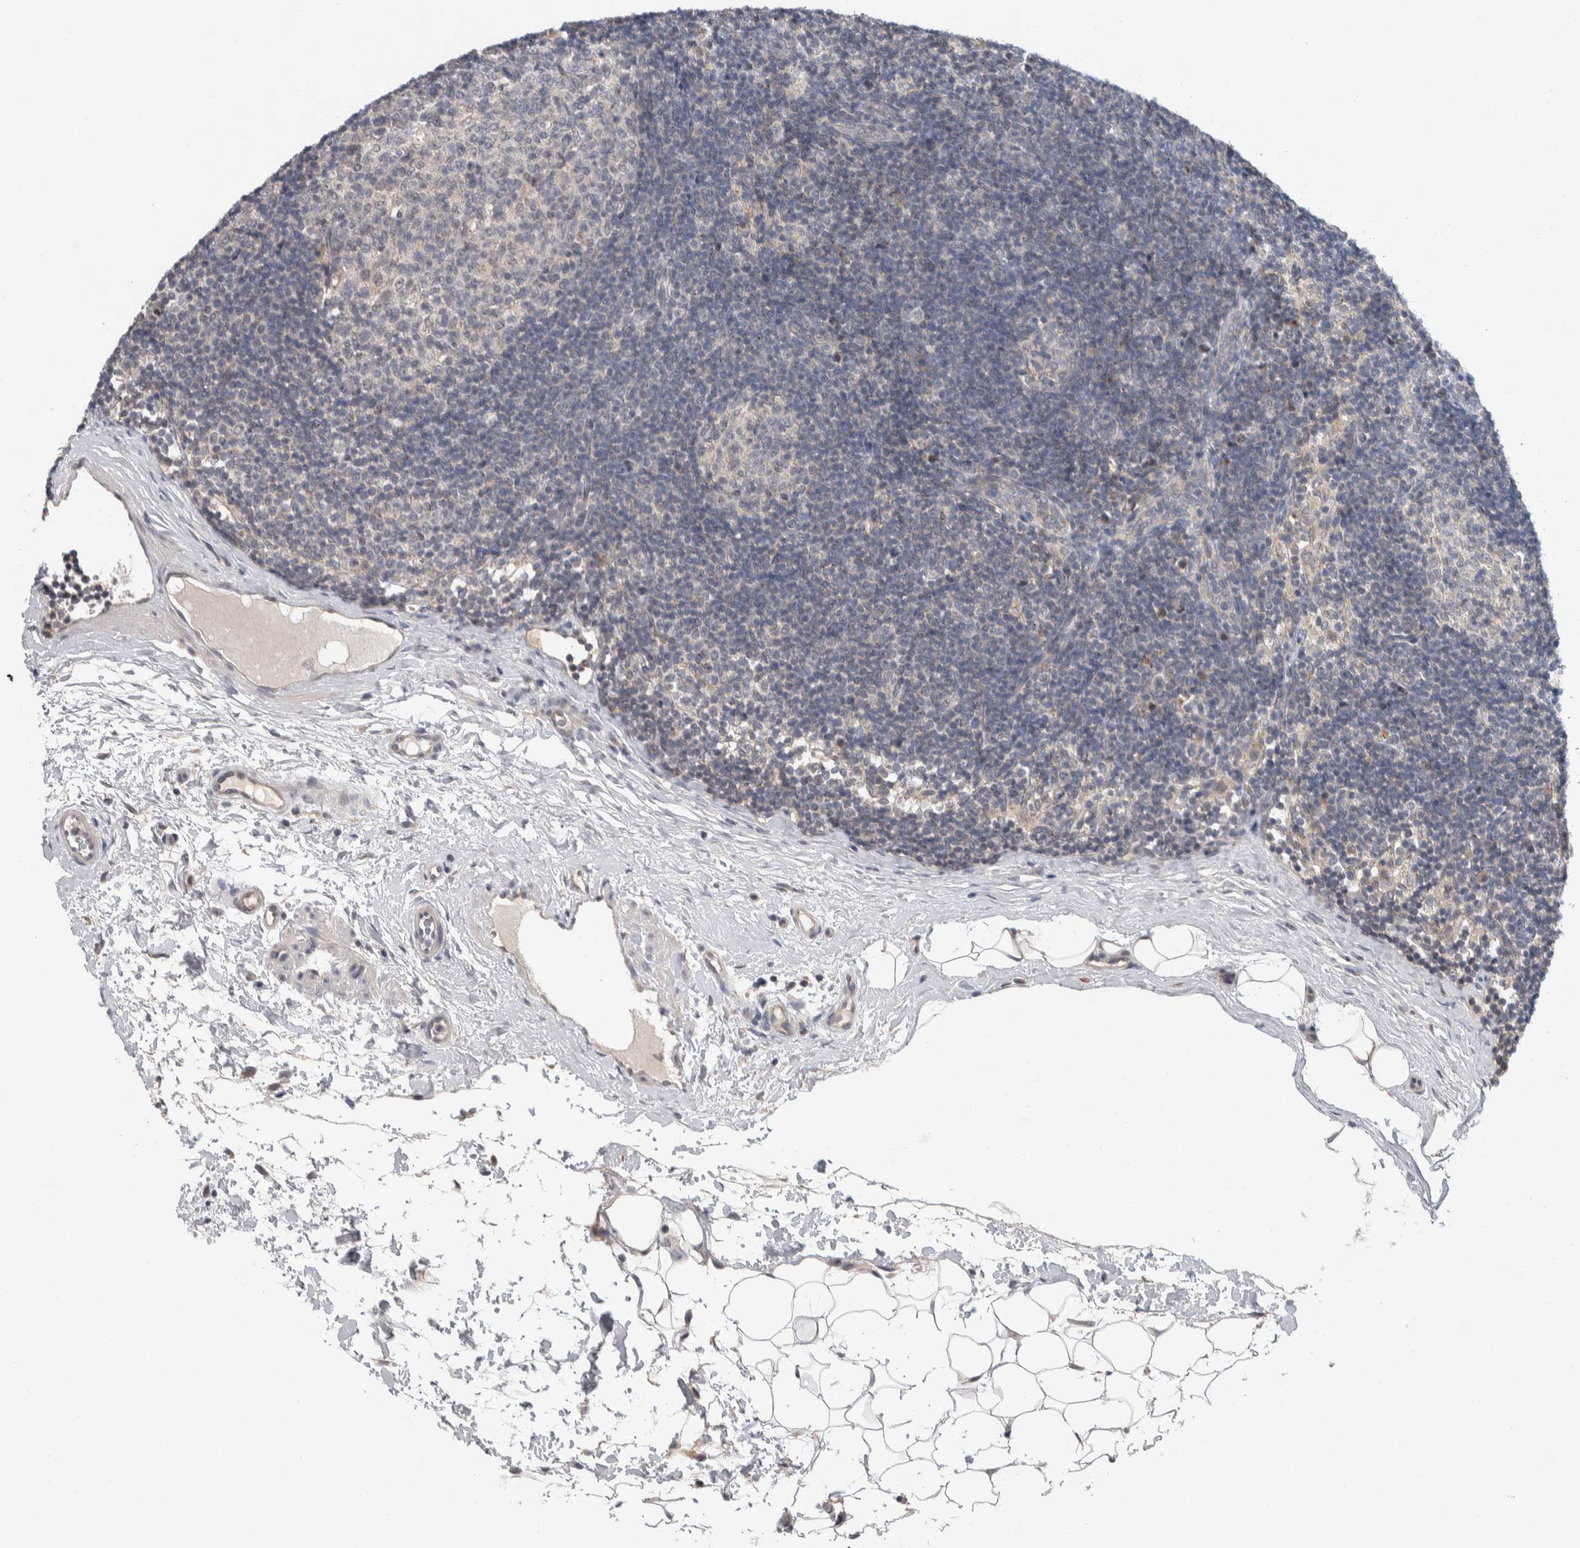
{"staining": {"intensity": "negative", "quantity": "none", "location": "none"}, "tissue": "lymph node", "cell_type": "Germinal center cells", "image_type": "normal", "snomed": [{"axis": "morphology", "description": "Normal tissue, NOS"}, {"axis": "topography", "description": "Lymph node"}], "caption": "The histopathology image reveals no staining of germinal center cells in unremarkable lymph node. The staining is performed using DAB brown chromogen with nuclei counter-stained in using hematoxylin.", "gene": "SHPK", "patient": {"sex": "female", "age": 22}}